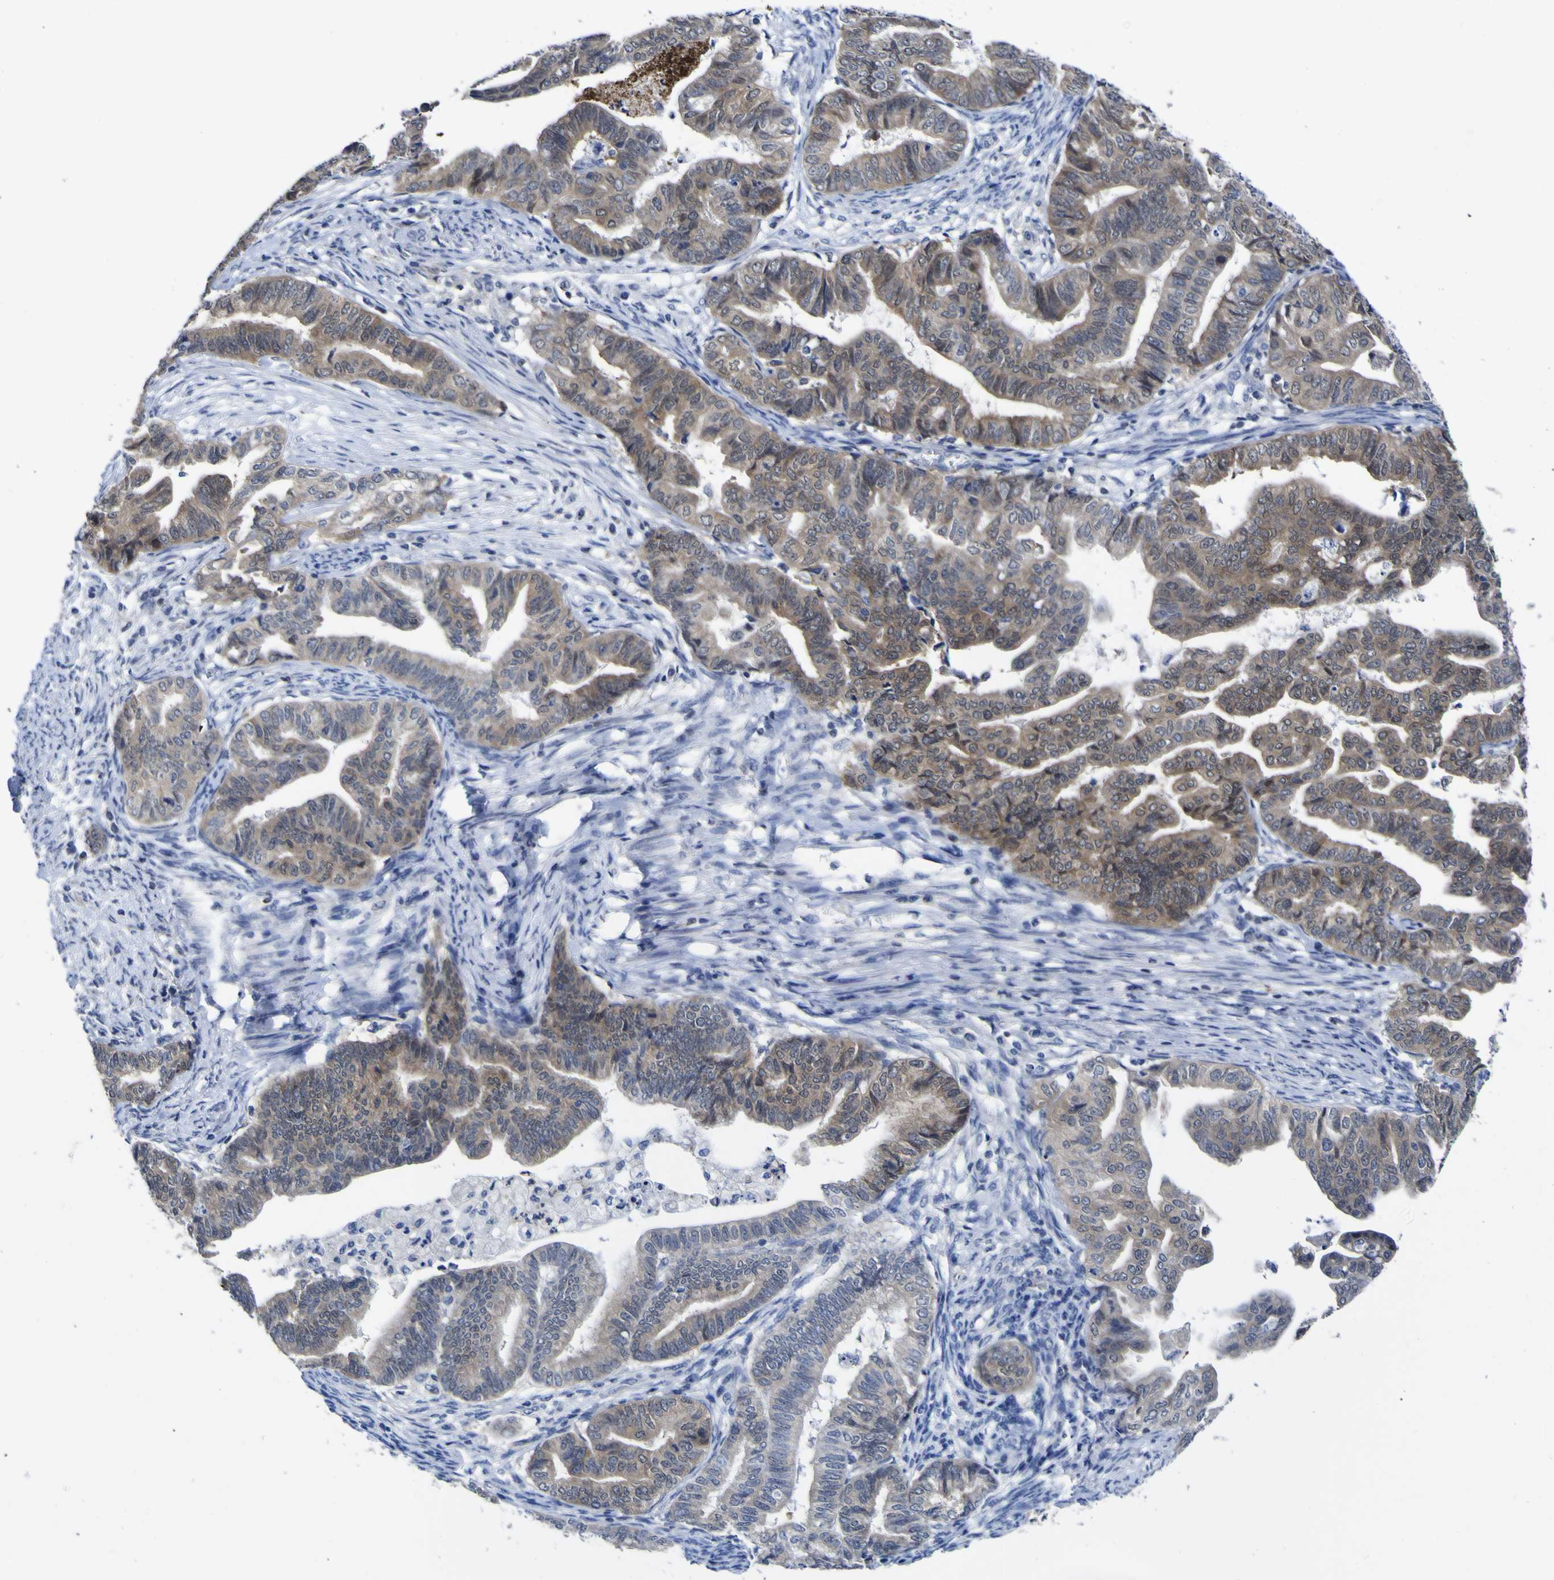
{"staining": {"intensity": "weak", "quantity": ">75%", "location": "cytoplasmic/membranous"}, "tissue": "endometrial cancer", "cell_type": "Tumor cells", "image_type": "cancer", "snomed": [{"axis": "morphology", "description": "Adenocarcinoma, NOS"}, {"axis": "topography", "description": "Endometrium"}], "caption": "IHC (DAB (3,3'-diaminobenzidine)) staining of adenocarcinoma (endometrial) shows weak cytoplasmic/membranous protein staining in approximately >75% of tumor cells. IHC stains the protein of interest in brown and the nuclei are stained blue.", "gene": "CASP6", "patient": {"sex": "female", "age": 79}}